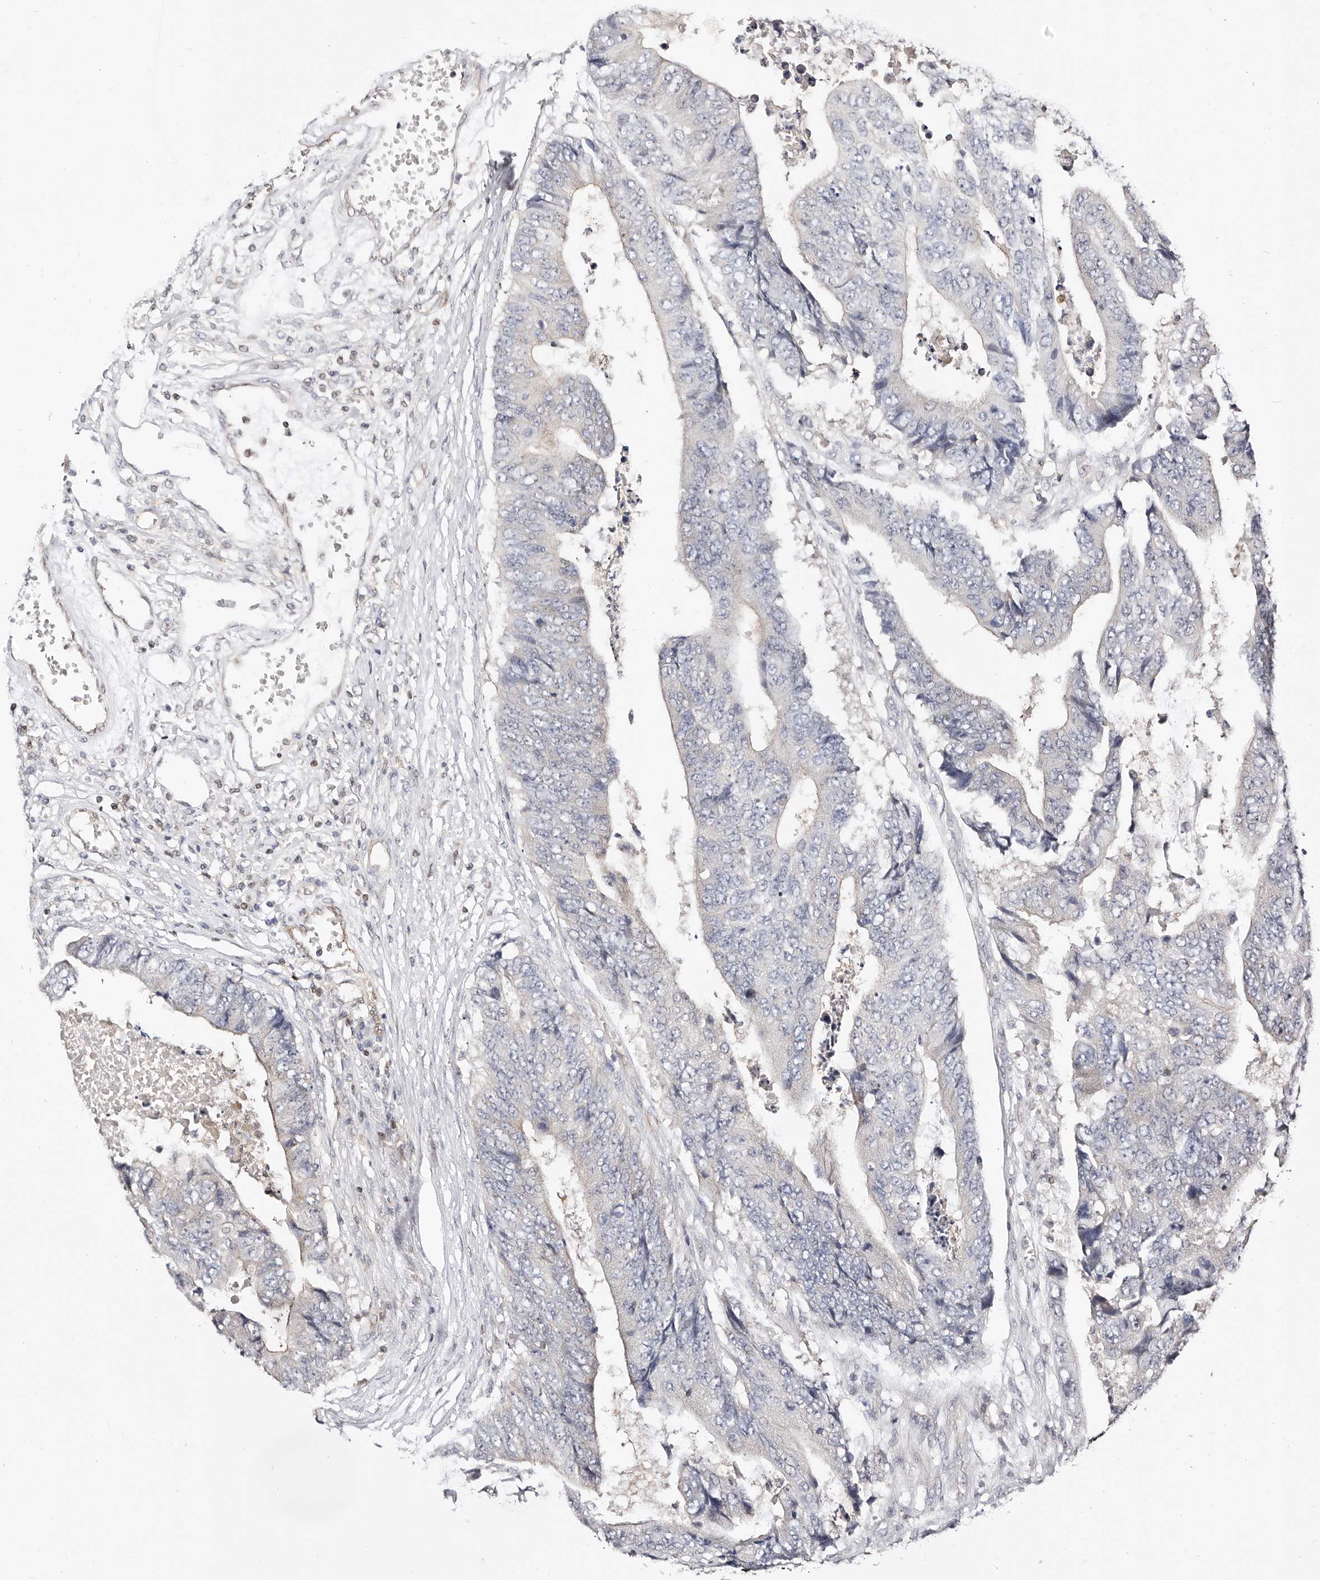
{"staining": {"intensity": "negative", "quantity": "none", "location": "none"}, "tissue": "colorectal cancer", "cell_type": "Tumor cells", "image_type": "cancer", "snomed": [{"axis": "morphology", "description": "Adenocarcinoma, NOS"}, {"axis": "topography", "description": "Rectum"}], "caption": "This is an immunohistochemistry image of human colorectal cancer. There is no expression in tumor cells.", "gene": "STAT5A", "patient": {"sex": "male", "age": 84}}